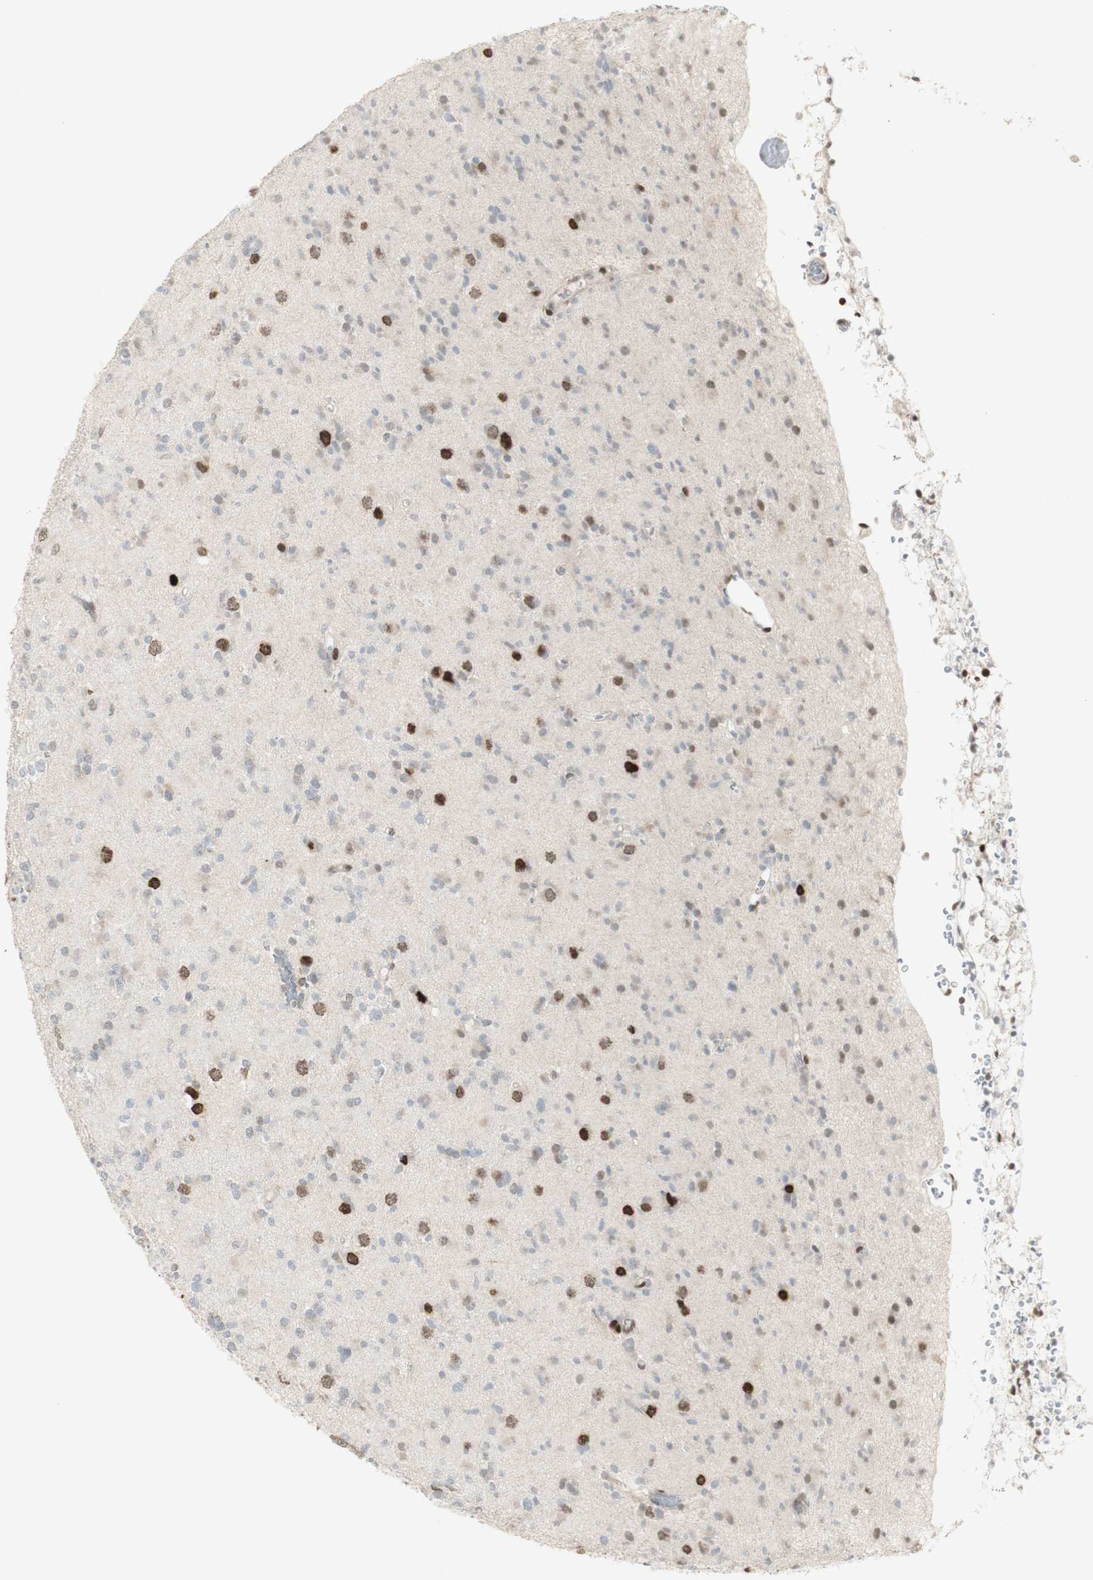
{"staining": {"intensity": "strong", "quantity": "25%-75%", "location": "nuclear"}, "tissue": "glioma", "cell_type": "Tumor cells", "image_type": "cancer", "snomed": [{"axis": "morphology", "description": "Glioma, malignant, Low grade"}, {"axis": "topography", "description": "Brain"}], "caption": "This is a photomicrograph of IHC staining of glioma, which shows strong staining in the nuclear of tumor cells.", "gene": "C1orf116", "patient": {"sex": "female", "age": 22}}